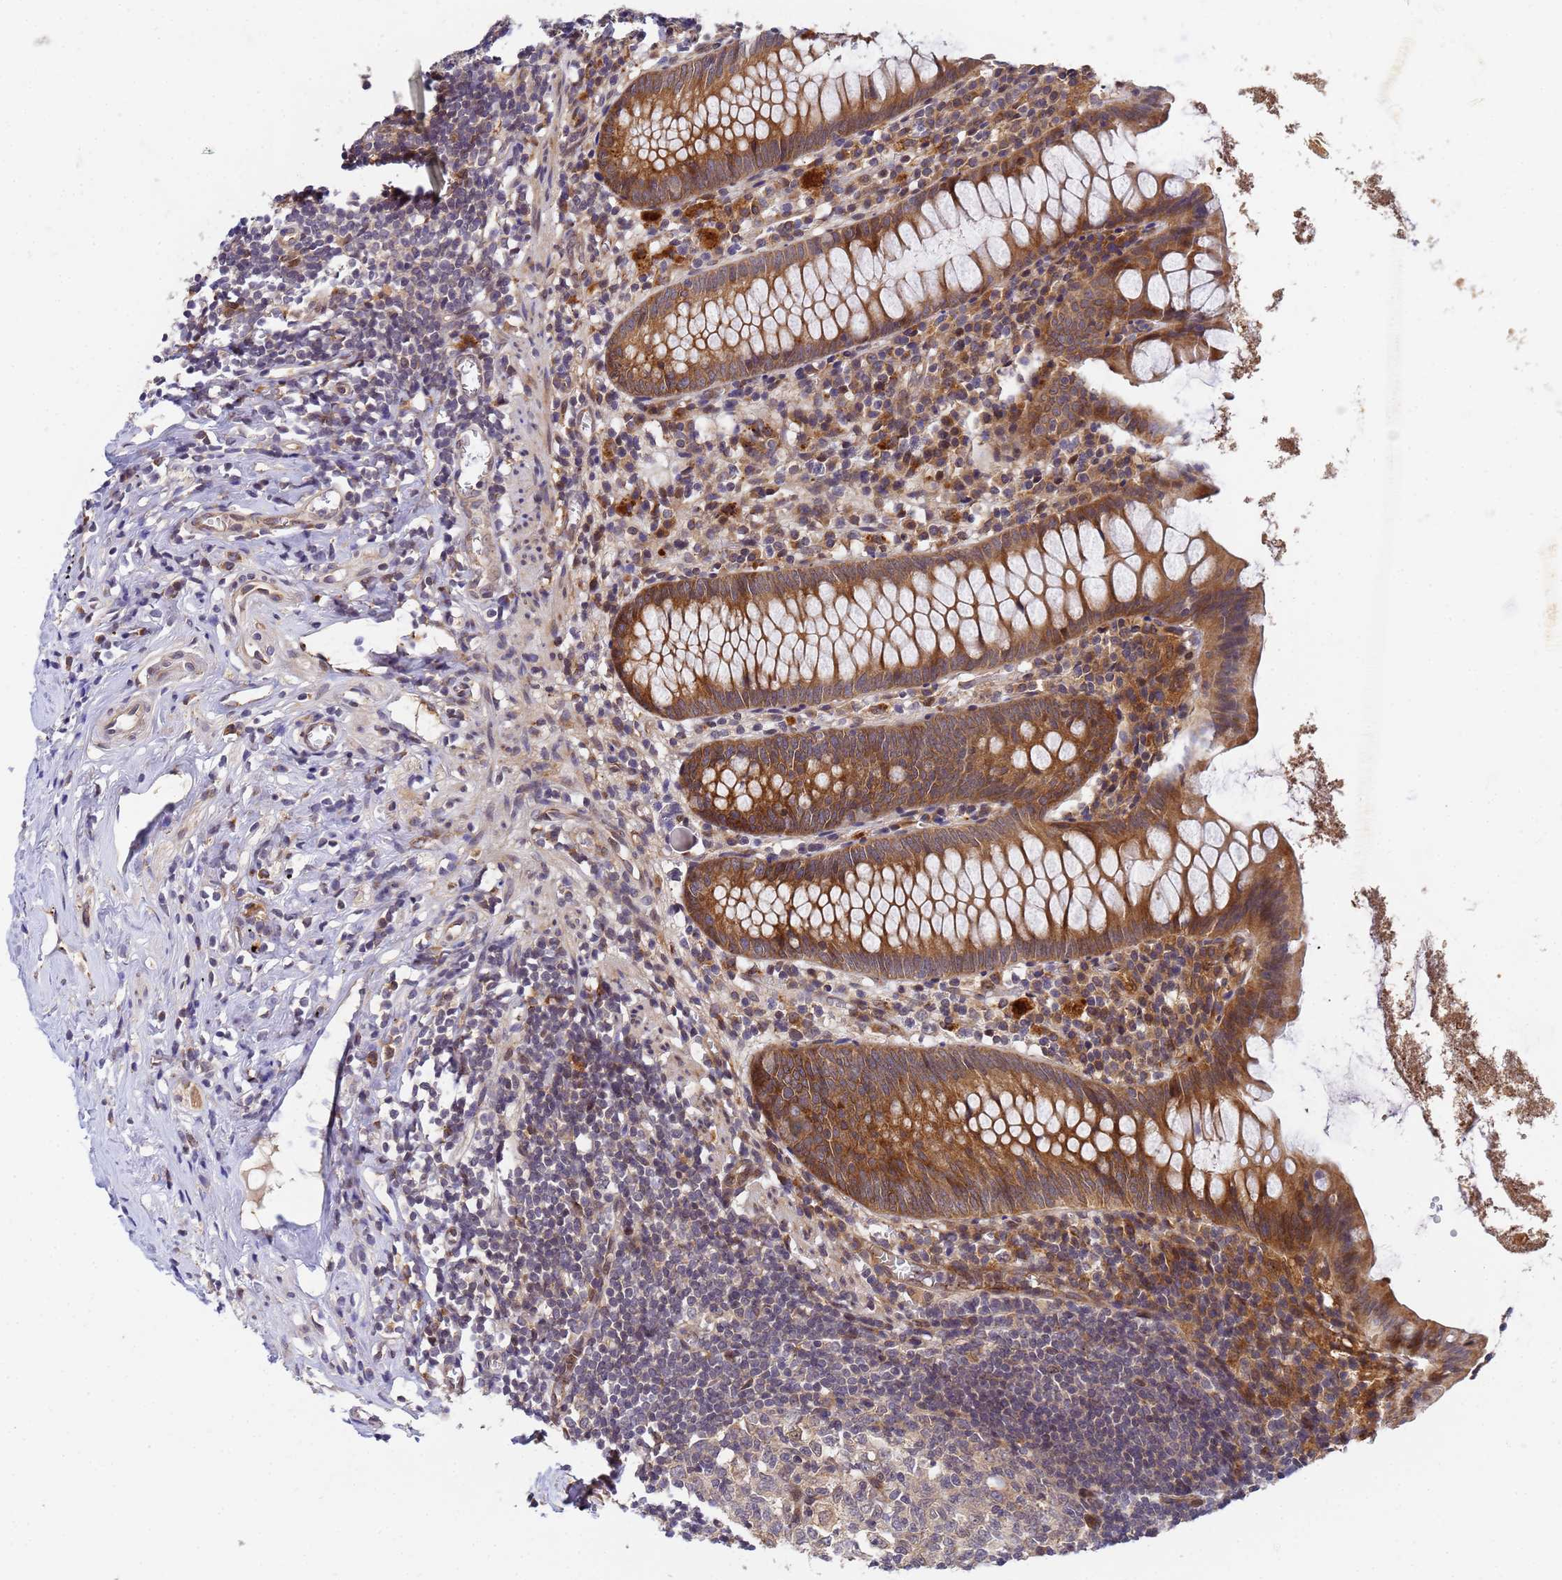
{"staining": {"intensity": "moderate", "quantity": ">75%", "location": "cytoplasmic/membranous"}, "tissue": "appendix", "cell_type": "Glandular cells", "image_type": "normal", "snomed": [{"axis": "morphology", "description": "Normal tissue, NOS"}, {"axis": "topography", "description": "Appendix"}], "caption": "Immunohistochemical staining of unremarkable appendix displays moderate cytoplasmic/membranous protein staining in about >75% of glandular cells.", "gene": "UNC93B1", "patient": {"sex": "female", "age": 51}}